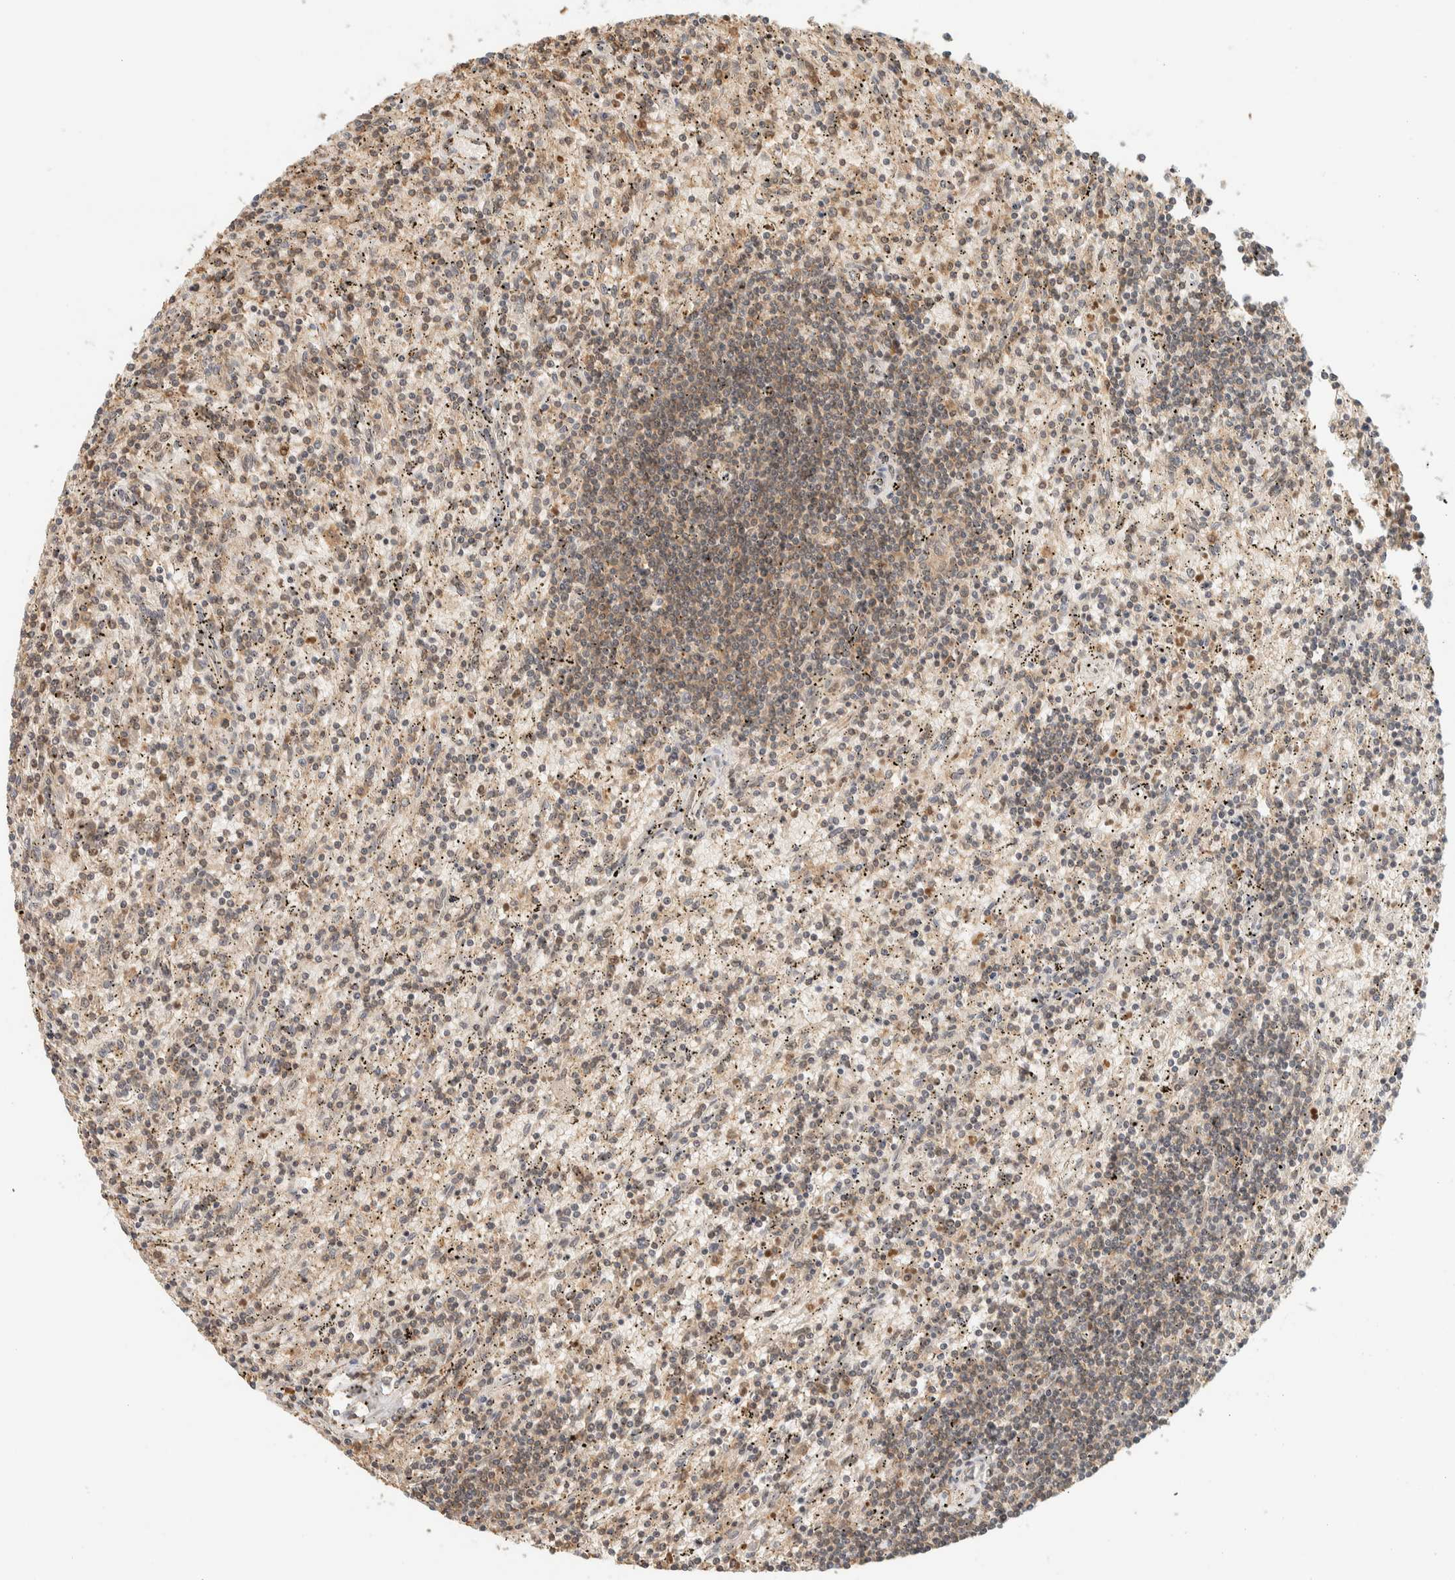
{"staining": {"intensity": "weak", "quantity": "25%-75%", "location": "cytoplasmic/membranous"}, "tissue": "lymphoma", "cell_type": "Tumor cells", "image_type": "cancer", "snomed": [{"axis": "morphology", "description": "Malignant lymphoma, non-Hodgkin's type, Low grade"}, {"axis": "topography", "description": "Spleen"}], "caption": "Weak cytoplasmic/membranous protein expression is identified in approximately 25%-75% of tumor cells in low-grade malignant lymphoma, non-Hodgkin's type.", "gene": "ARFGEF1", "patient": {"sex": "male", "age": 76}}